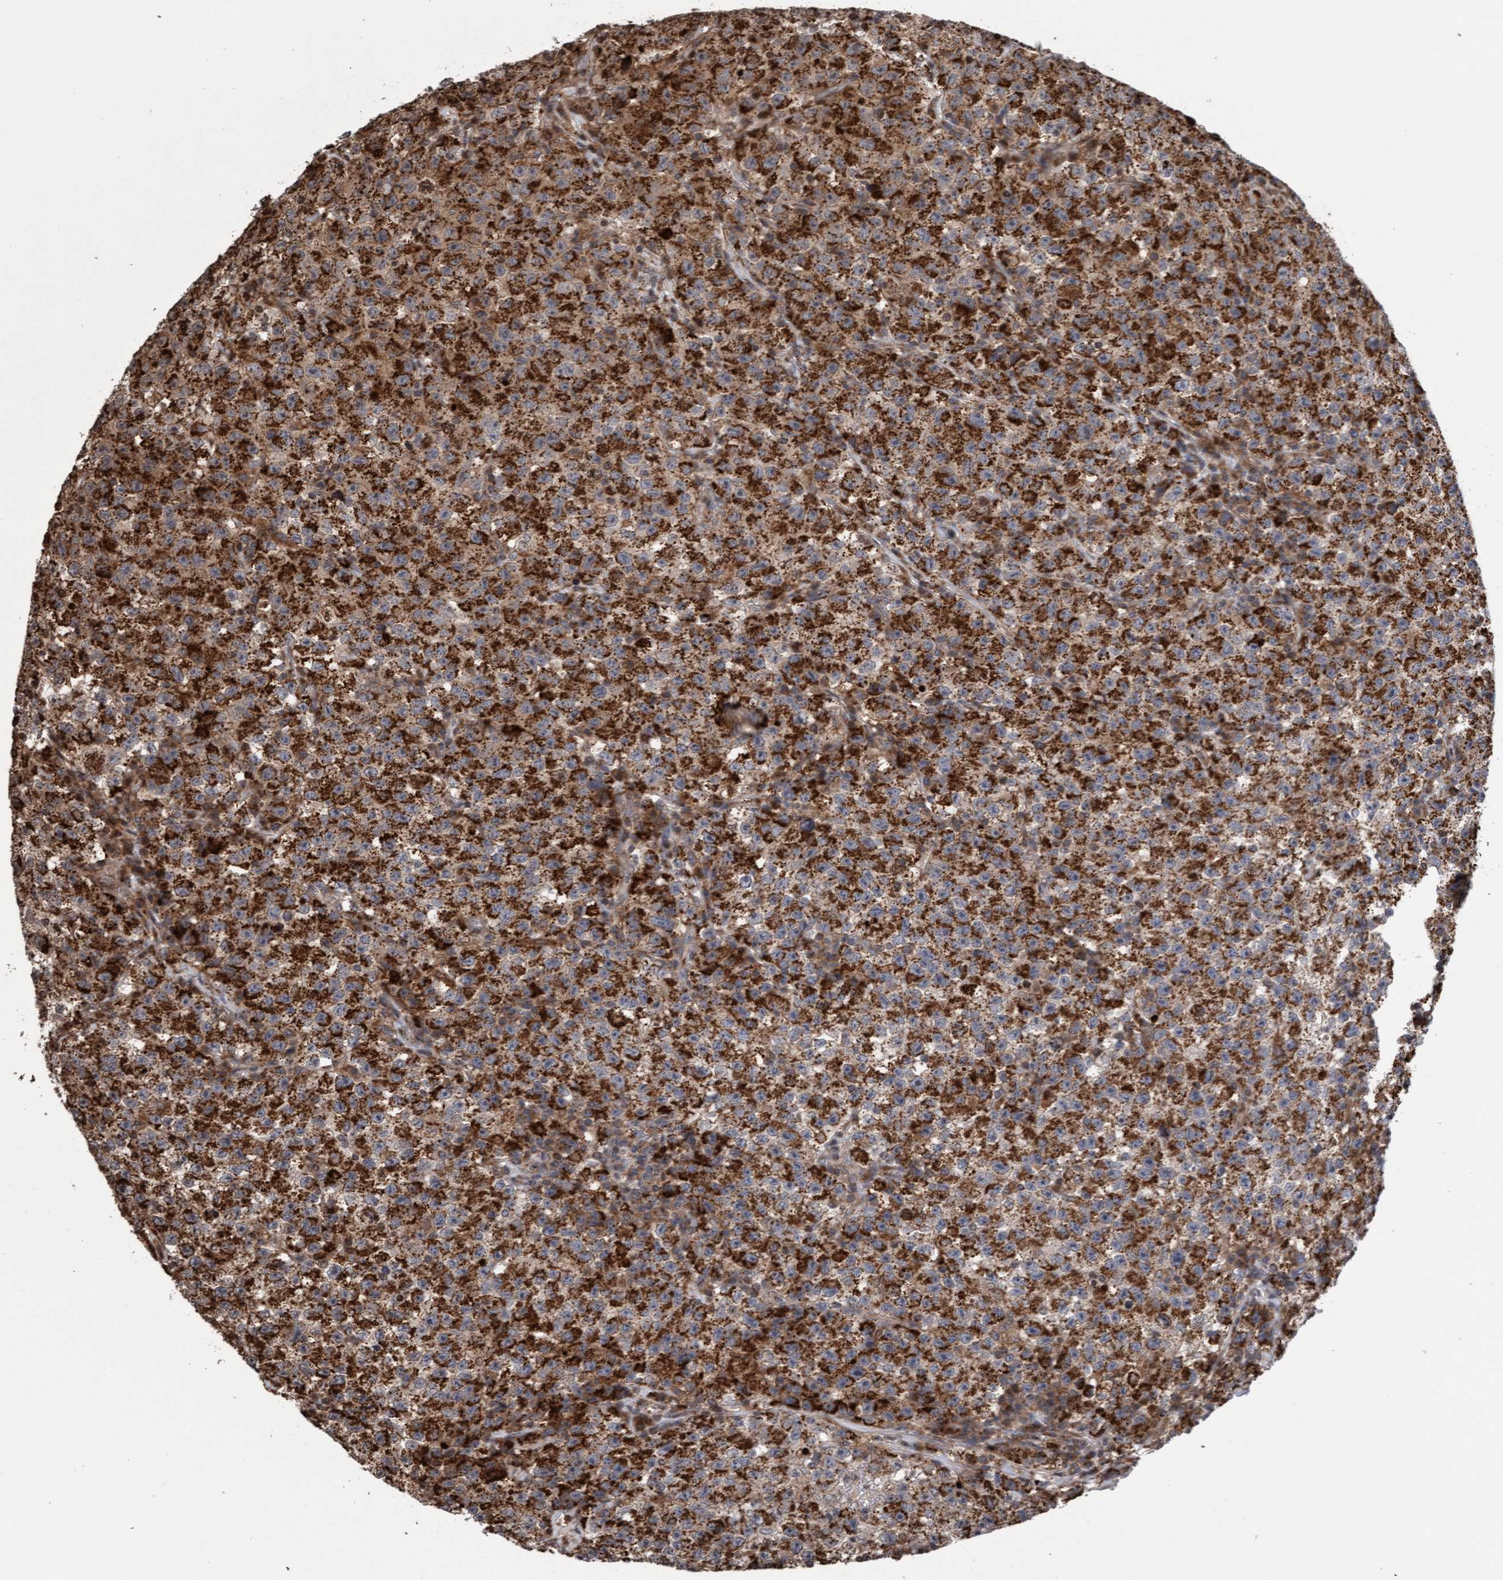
{"staining": {"intensity": "strong", "quantity": ">75%", "location": "cytoplasmic/membranous"}, "tissue": "testis cancer", "cell_type": "Tumor cells", "image_type": "cancer", "snomed": [{"axis": "morphology", "description": "Seminoma, NOS"}, {"axis": "topography", "description": "Testis"}], "caption": "Strong cytoplasmic/membranous protein expression is appreciated in about >75% of tumor cells in testis cancer (seminoma). The staining was performed using DAB, with brown indicating positive protein expression. Nuclei are stained blue with hematoxylin.", "gene": "PECR", "patient": {"sex": "male", "age": 22}}